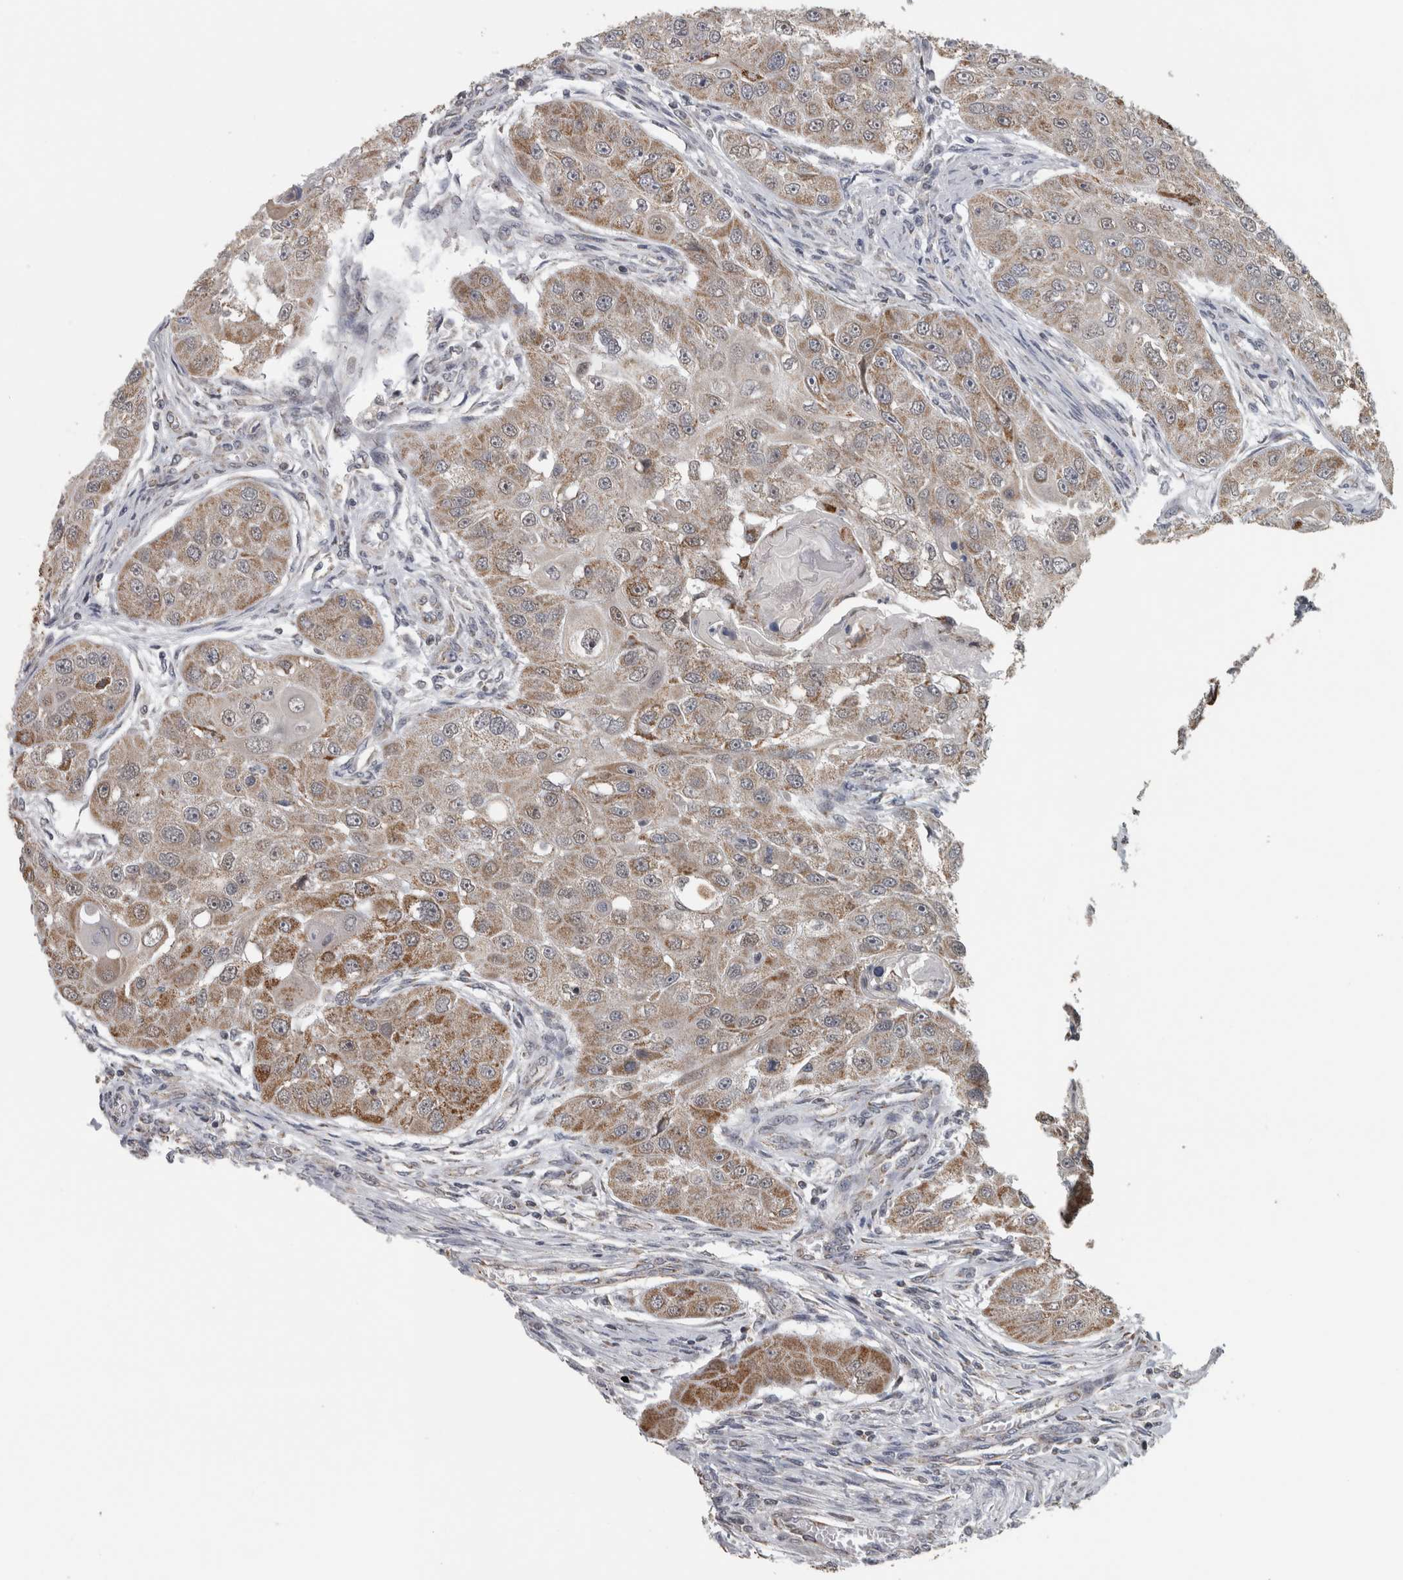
{"staining": {"intensity": "moderate", "quantity": ">75%", "location": "cytoplasmic/membranous"}, "tissue": "head and neck cancer", "cell_type": "Tumor cells", "image_type": "cancer", "snomed": [{"axis": "morphology", "description": "Normal tissue, NOS"}, {"axis": "morphology", "description": "Squamous cell carcinoma, NOS"}, {"axis": "topography", "description": "Skeletal muscle"}, {"axis": "topography", "description": "Head-Neck"}], "caption": "Head and neck cancer (squamous cell carcinoma) was stained to show a protein in brown. There is medium levels of moderate cytoplasmic/membranous staining in about >75% of tumor cells. (DAB = brown stain, brightfield microscopy at high magnification).", "gene": "OR2K2", "patient": {"sex": "male", "age": 51}}